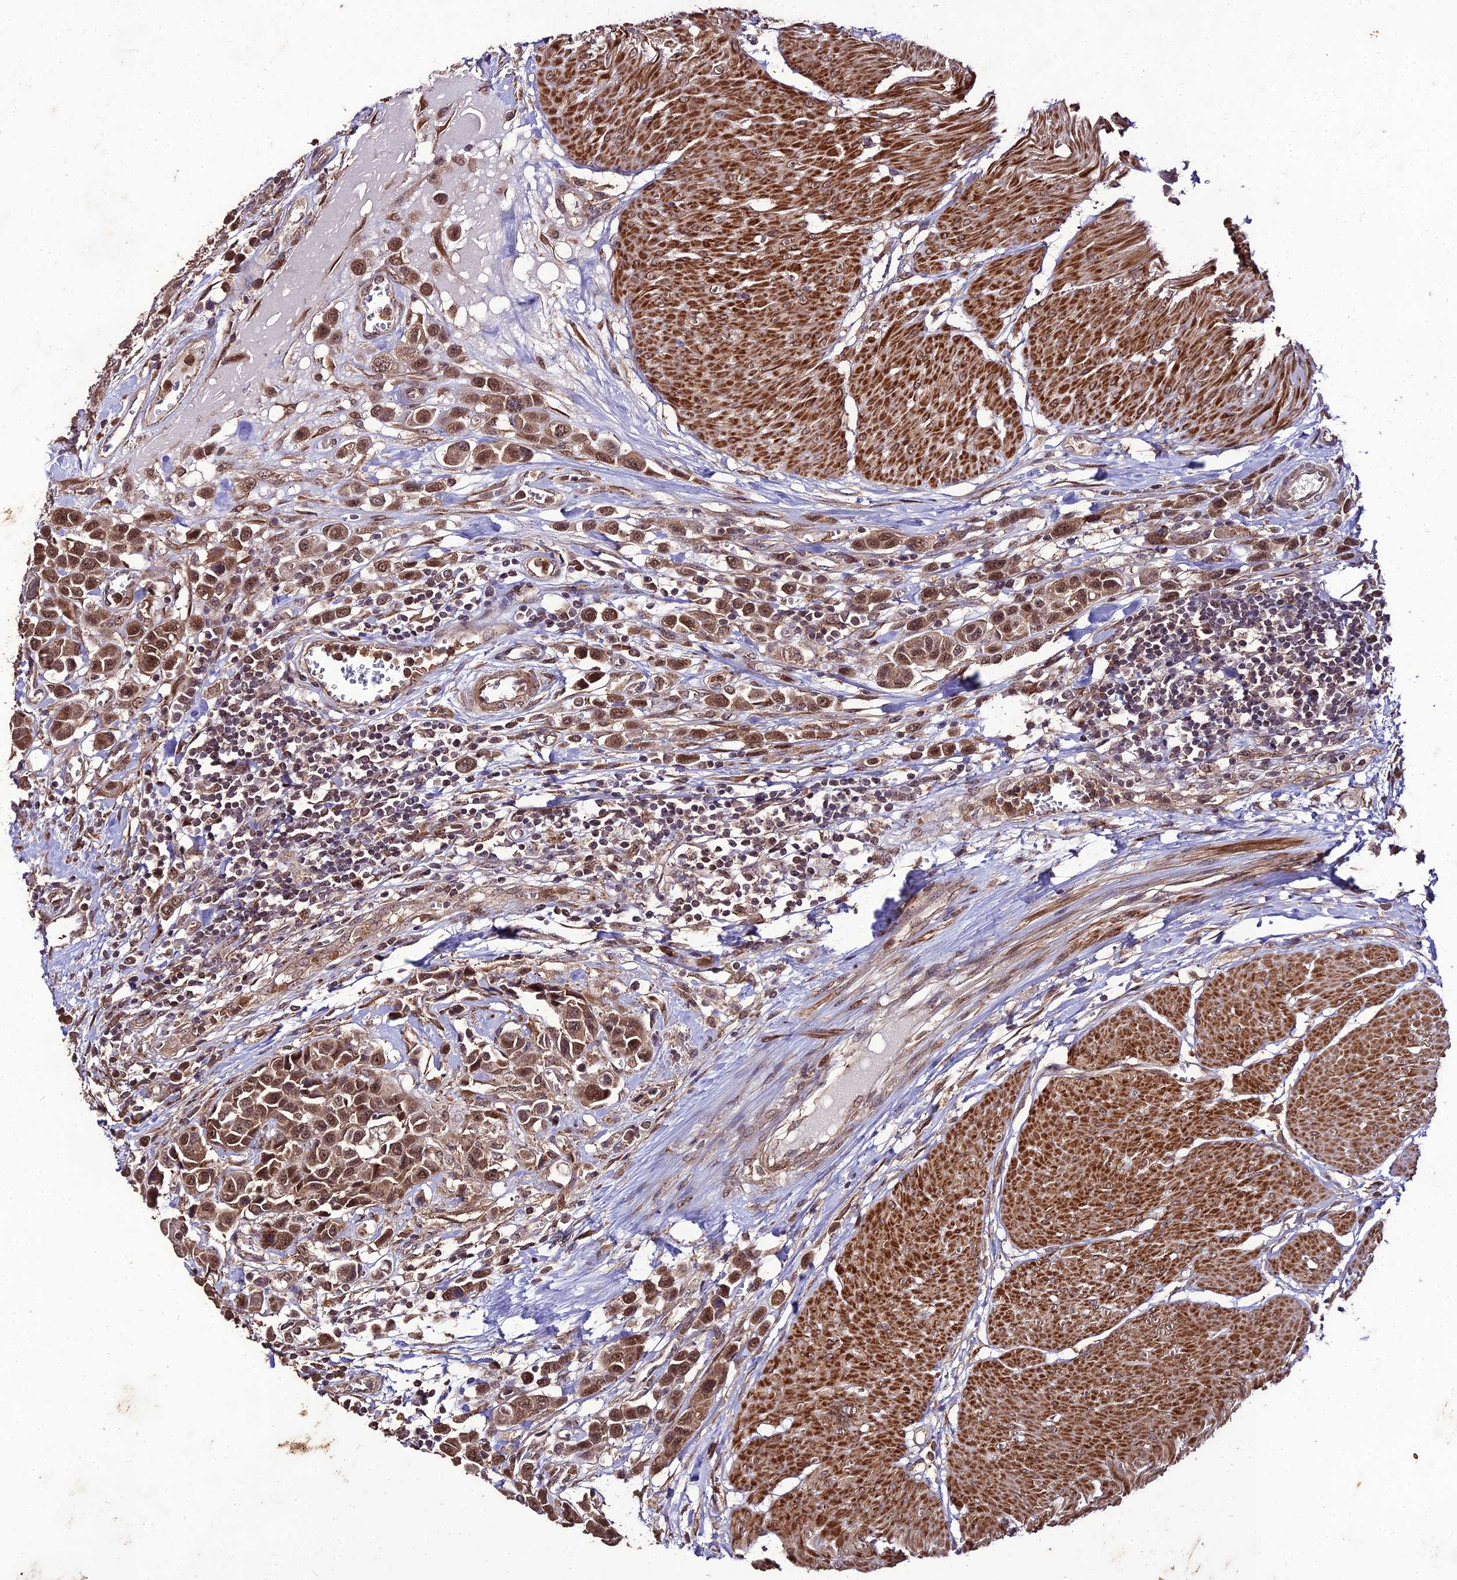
{"staining": {"intensity": "moderate", "quantity": ">75%", "location": "cytoplasmic/membranous,nuclear"}, "tissue": "urothelial cancer", "cell_type": "Tumor cells", "image_type": "cancer", "snomed": [{"axis": "morphology", "description": "Urothelial carcinoma, High grade"}, {"axis": "topography", "description": "Urinary bladder"}], "caption": "DAB (3,3'-diaminobenzidine) immunohistochemical staining of urothelial cancer exhibits moderate cytoplasmic/membranous and nuclear protein expression in approximately >75% of tumor cells.", "gene": "ZNF766", "patient": {"sex": "male", "age": 50}}